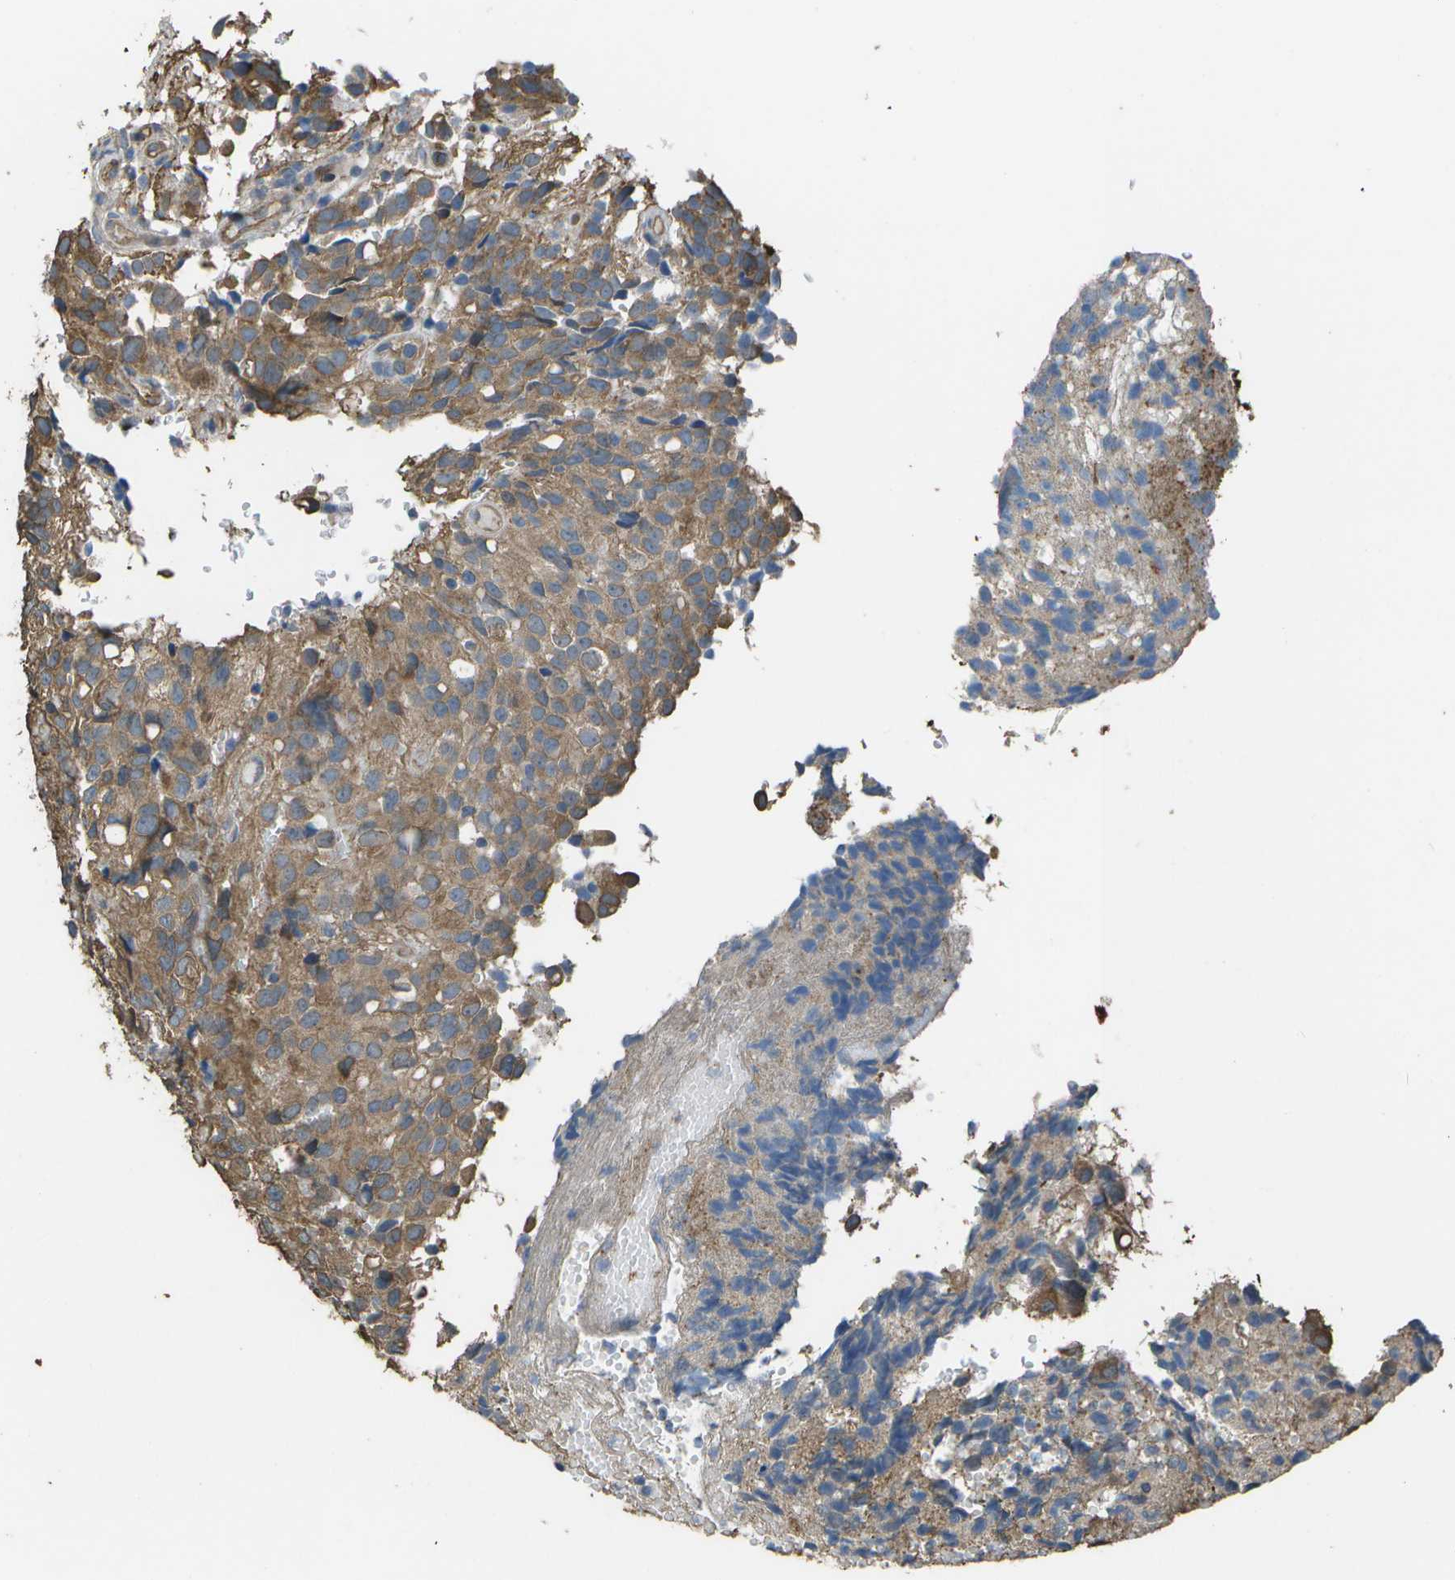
{"staining": {"intensity": "weak", "quantity": ">75%", "location": "cytoplasmic/membranous"}, "tissue": "glioma", "cell_type": "Tumor cells", "image_type": "cancer", "snomed": [{"axis": "morphology", "description": "Glioma, malignant, High grade"}, {"axis": "topography", "description": "Brain"}], "caption": "Immunohistochemical staining of human malignant glioma (high-grade) shows weak cytoplasmic/membranous protein expression in about >75% of tumor cells.", "gene": "CLNS1A", "patient": {"sex": "male", "age": 32}}